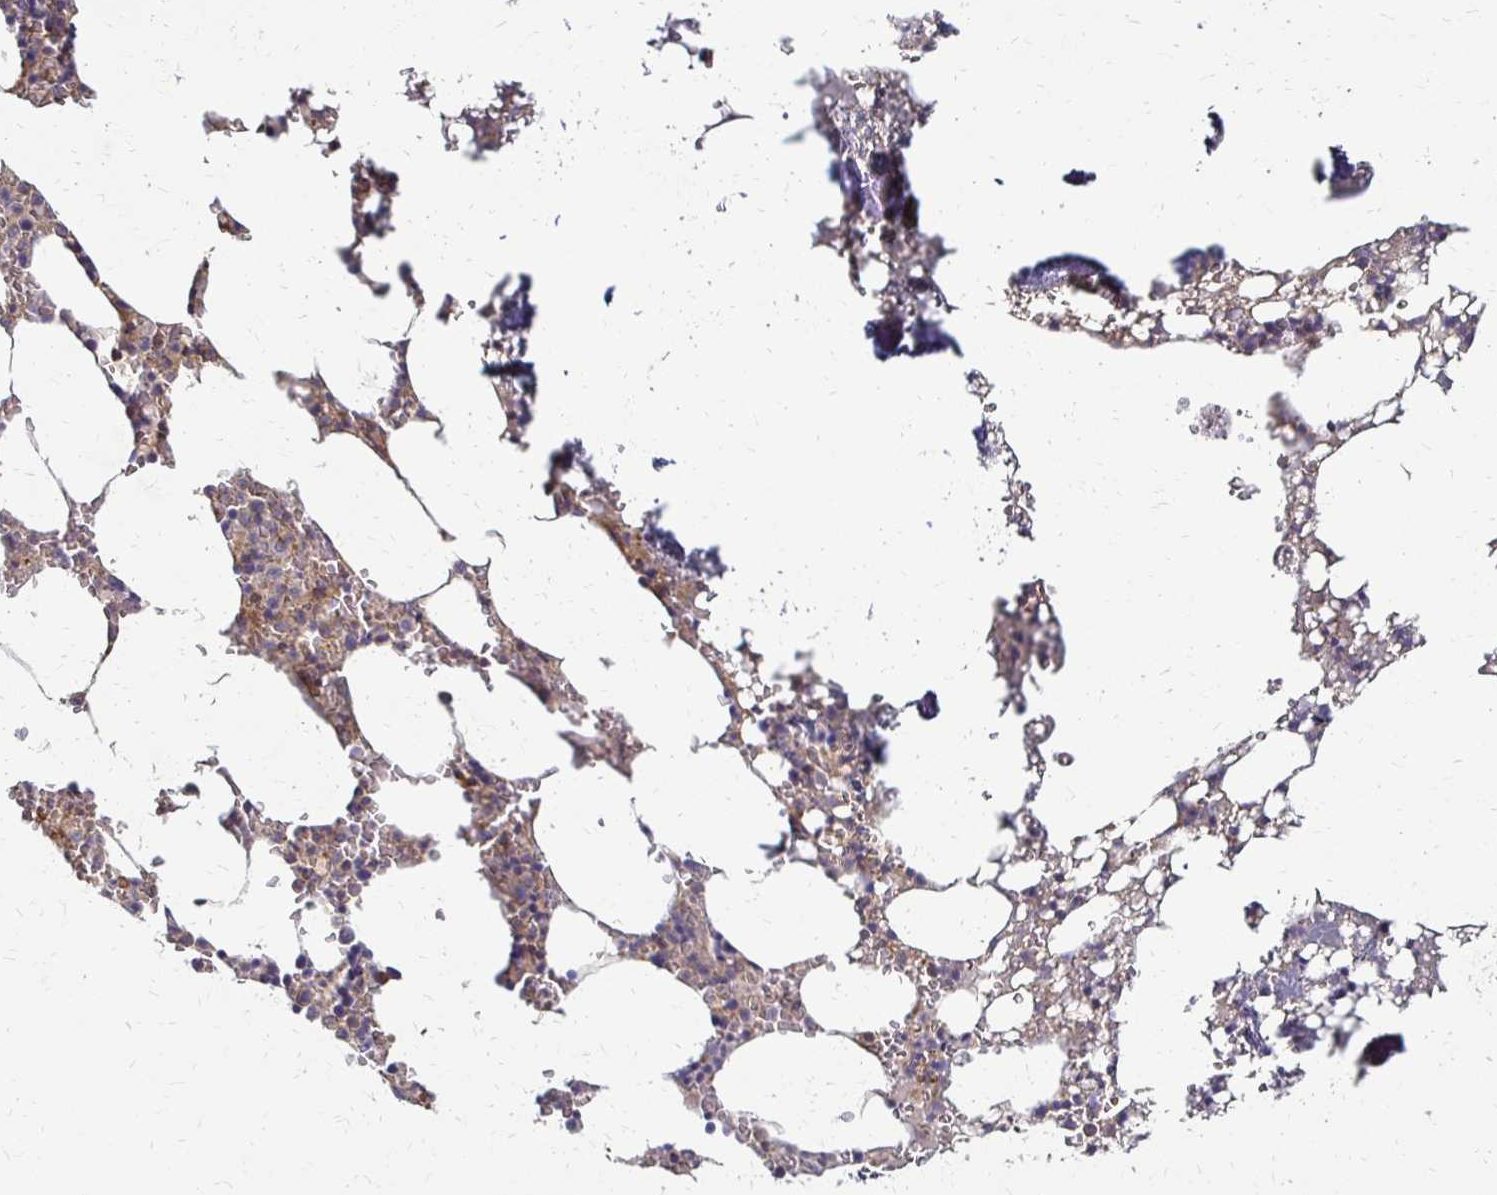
{"staining": {"intensity": "weak", "quantity": "25%-75%", "location": "cytoplasmic/membranous"}, "tissue": "bone marrow", "cell_type": "Hematopoietic cells", "image_type": "normal", "snomed": [{"axis": "morphology", "description": "Normal tissue, NOS"}, {"axis": "topography", "description": "Bone marrow"}], "caption": "Immunohistochemical staining of normal bone marrow exhibits 25%-75% levels of weak cytoplasmic/membranous protein staining in approximately 25%-75% of hematopoietic cells.", "gene": "SLC9A9", "patient": {"sex": "male", "age": 64}}